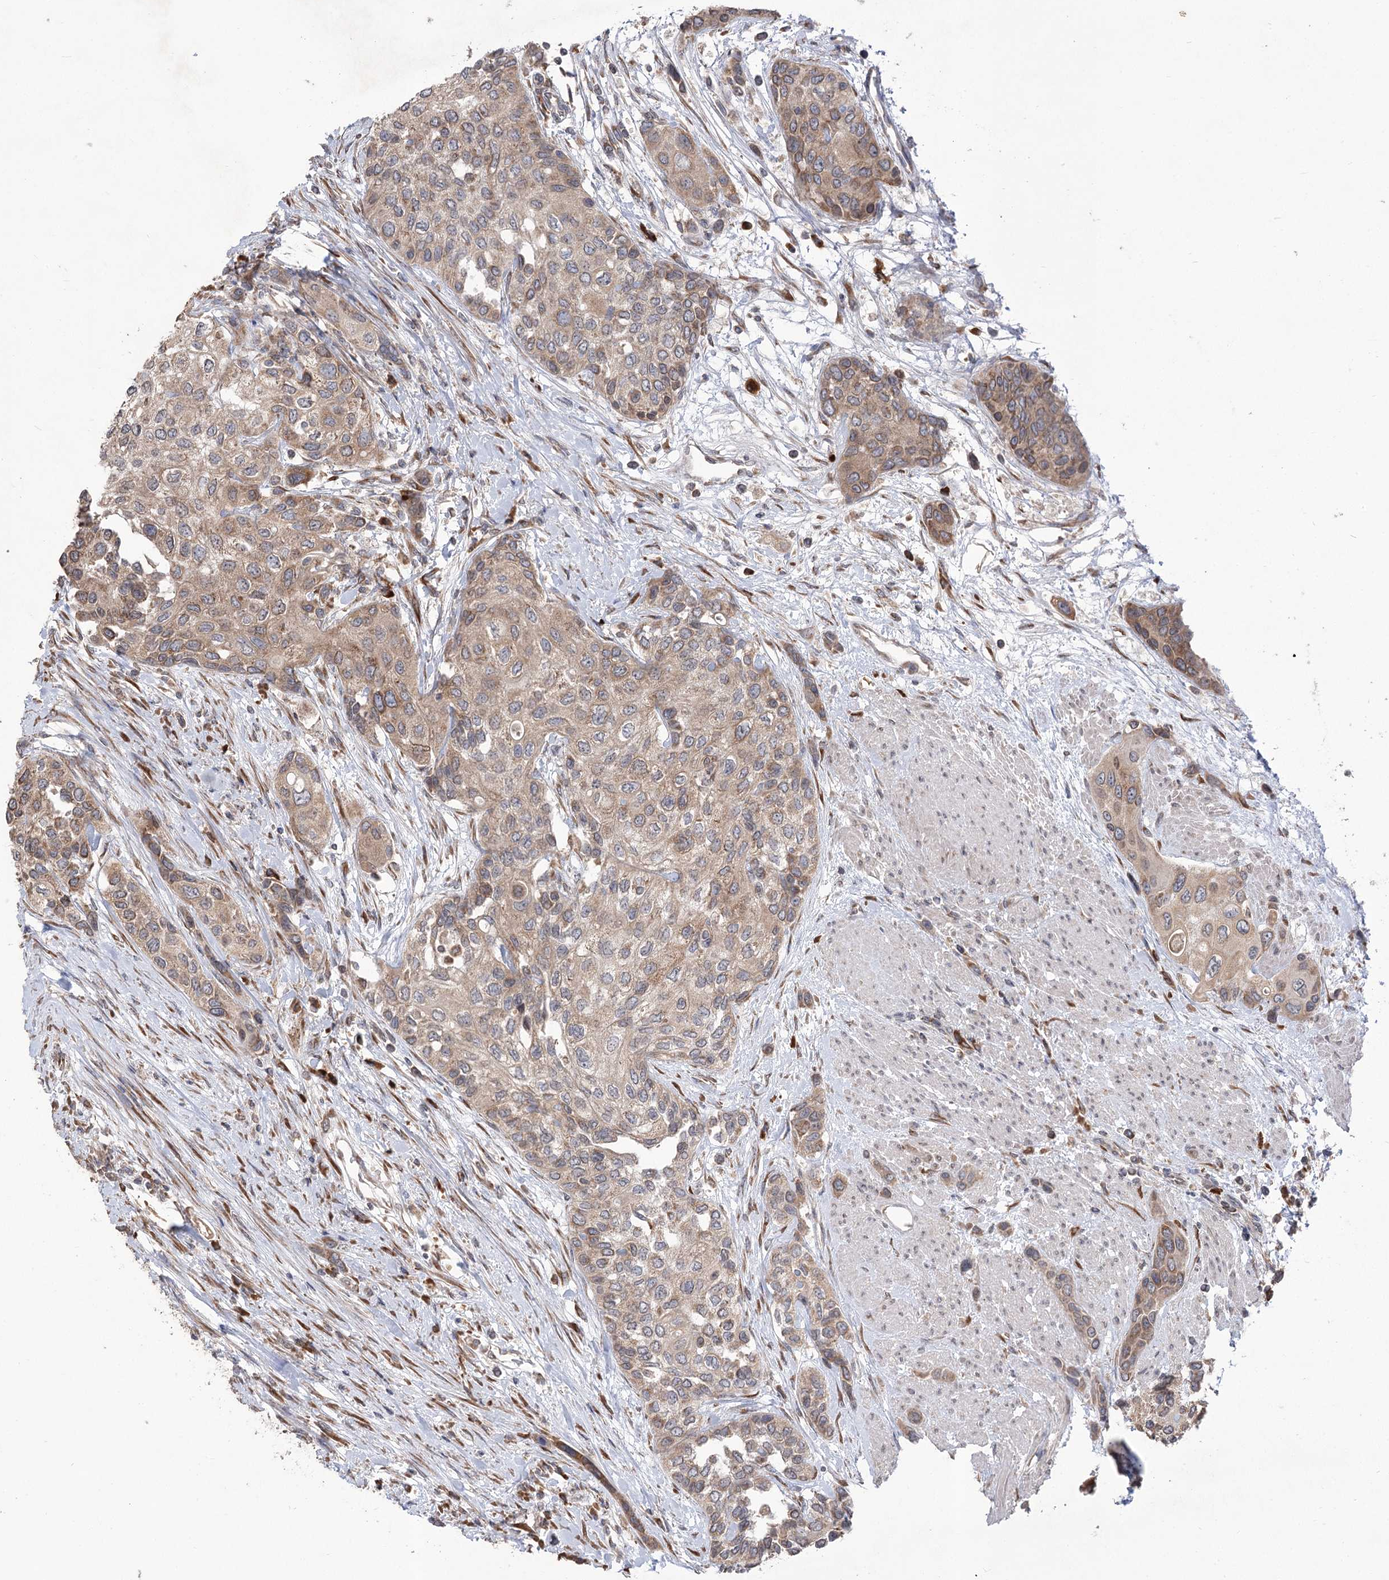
{"staining": {"intensity": "weak", "quantity": ">75%", "location": "cytoplasmic/membranous"}, "tissue": "urothelial cancer", "cell_type": "Tumor cells", "image_type": "cancer", "snomed": [{"axis": "morphology", "description": "Normal tissue, NOS"}, {"axis": "morphology", "description": "Urothelial carcinoma, High grade"}, {"axis": "topography", "description": "Vascular tissue"}, {"axis": "topography", "description": "Urinary bladder"}], "caption": "Weak cytoplasmic/membranous staining is appreciated in approximately >75% of tumor cells in urothelial cancer. The staining was performed using DAB to visualize the protein expression in brown, while the nuclei were stained in blue with hematoxylin (Magnification: 20x).", "gene": "STT3B", "patient": {"sex": "female", "age": 56}}